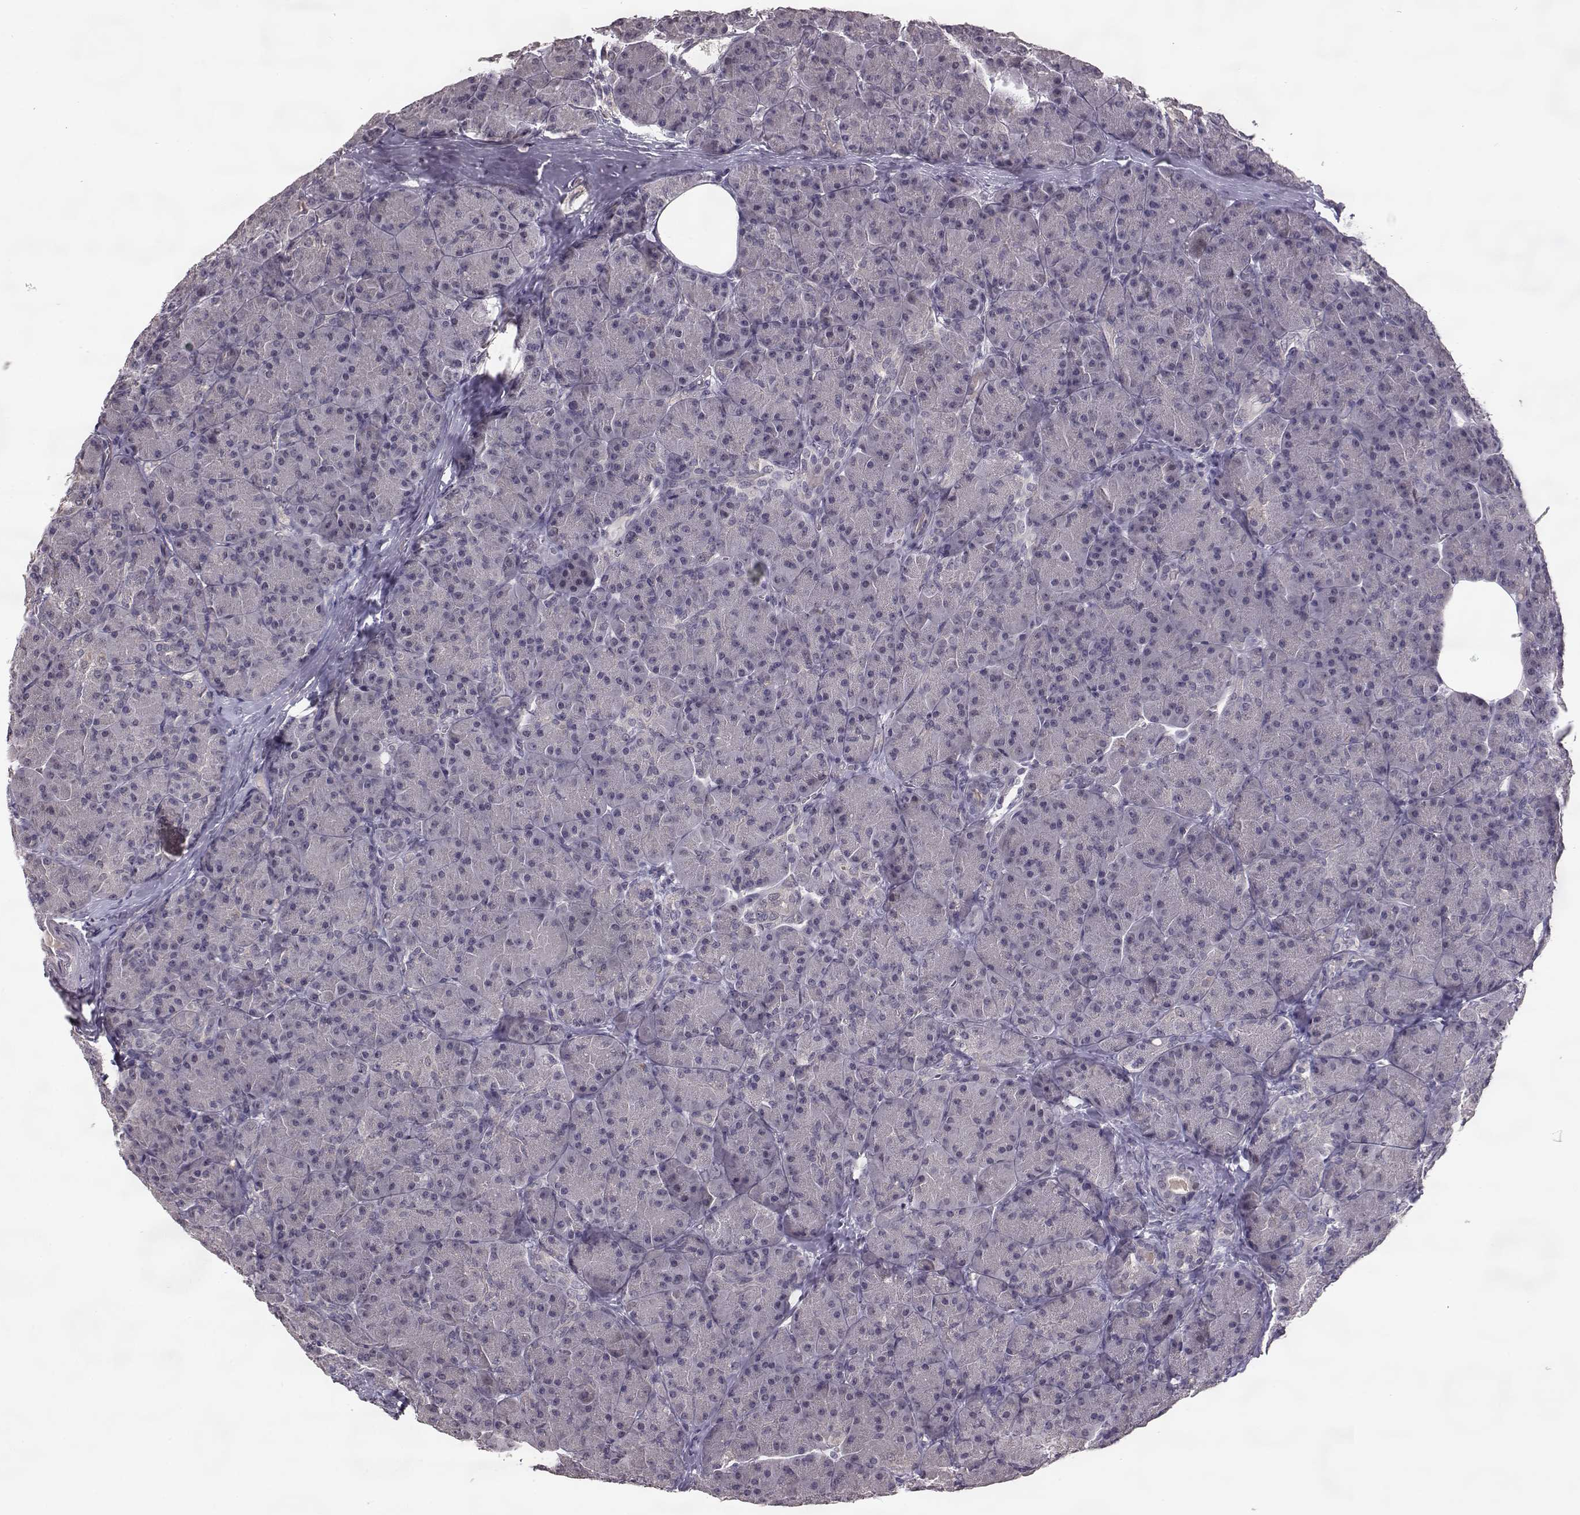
{"staining": {"intensity": "negative", "quantity": "none", "location": "none"}, "tissue": "pancreas", "cell_type": "Exocrine glandular cells", "image_type": "normal", "snomed": [{"axis": "morphology", "description": "Normal tissue, NOS"}, {"axis": "topography", "description": "Pancreas"}], "caption": "This is a photomicrograph of IHC staining of benign pancreas, which shows no positivity in exocrine glandular cells.", "gene": "ELOVL5", "patient": {"sex": "male", "age": 57}}